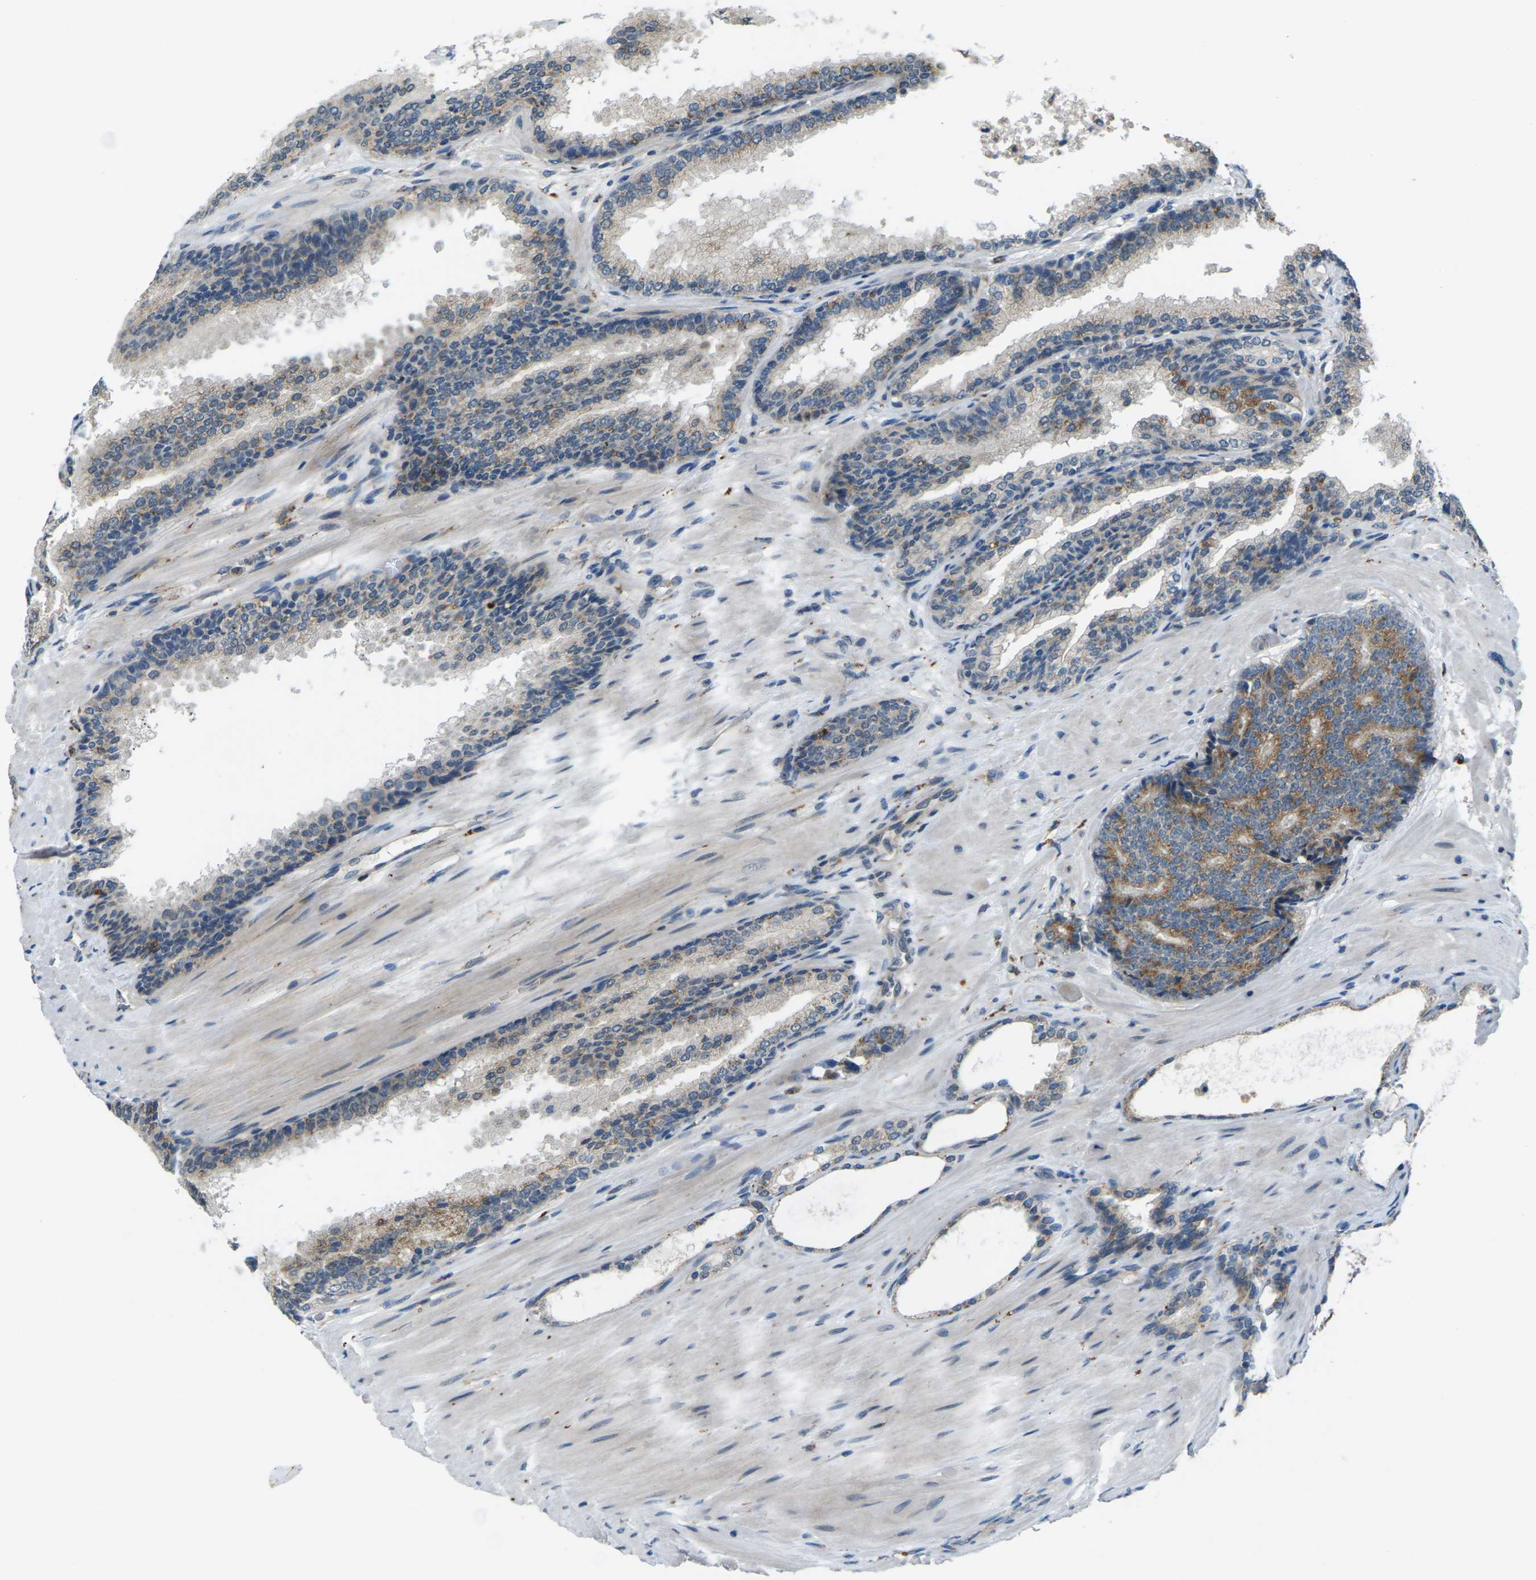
{"staining": {"intensity": "moderate", "quantity": ">75%", "location": "cytoplasmic/membranous"}, "tissue": "prostate cancer", "cell_type": "Tumor cells", "image_type": "cancer", "snomed": [{"axis": "morphology", "description": "Adenocarcinoma, High grade"}, {"axis": "topography", "description": "Prostate"}], "caption": "Protein staining by IHC displays moderate cytoplasmic/membranous positivity in about >75% of tumor cells in high-grade adenocarcinoma (prostate). The staining is performed using DAB brown chromogen to label protein expression. The nuclei are counter-stained blue using hematoxylin.", "gene": "SLC31A2", "patient": {"sex": "male", "age": 61}}